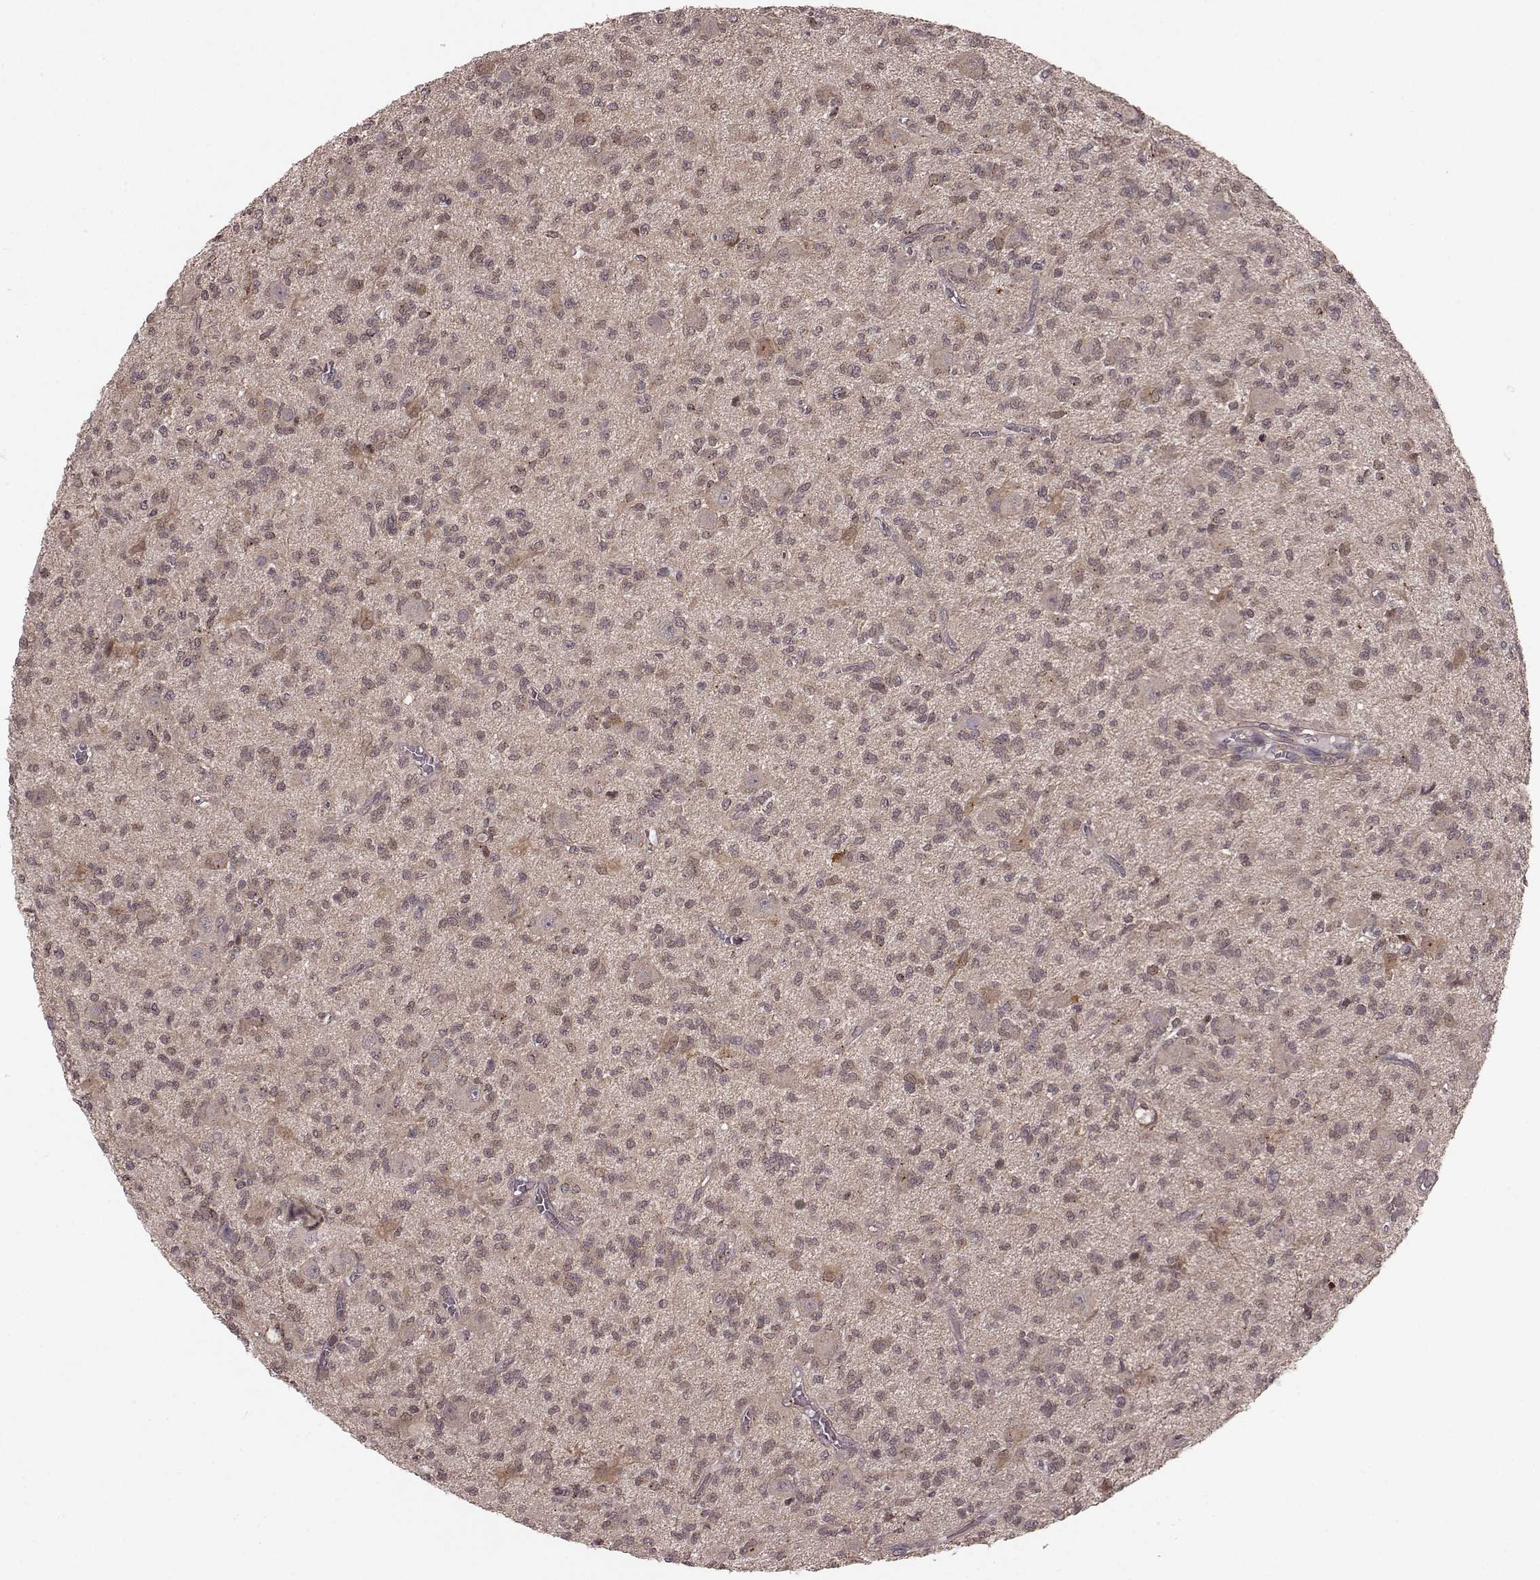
{"staining": {"intensity": "weak", "quantity": "25%-75%", "location": "cytoplasmic/membranous"}, "tissue": "glioma", "cell_type": "Tumor cells", "image_type": "cancer", "snomed": [{"axis": "morphology", "description": "Glioma, malignant, Low grade"}, {"axis": "topography", "description": "Brain"}], "caption": "Immunohistochemical staining of human glioma shows low levels of weak cytoplasmic/membranous protein expression in approximately 25%-75% of tumor cells. The staining was performed using DAB to visualize the protein expression in brown, while the nuclei were stained in blue with hematoxylin (Magnification: 20x).", "gene": "GSS", "patient": {"sex": "male", "age": 64}}